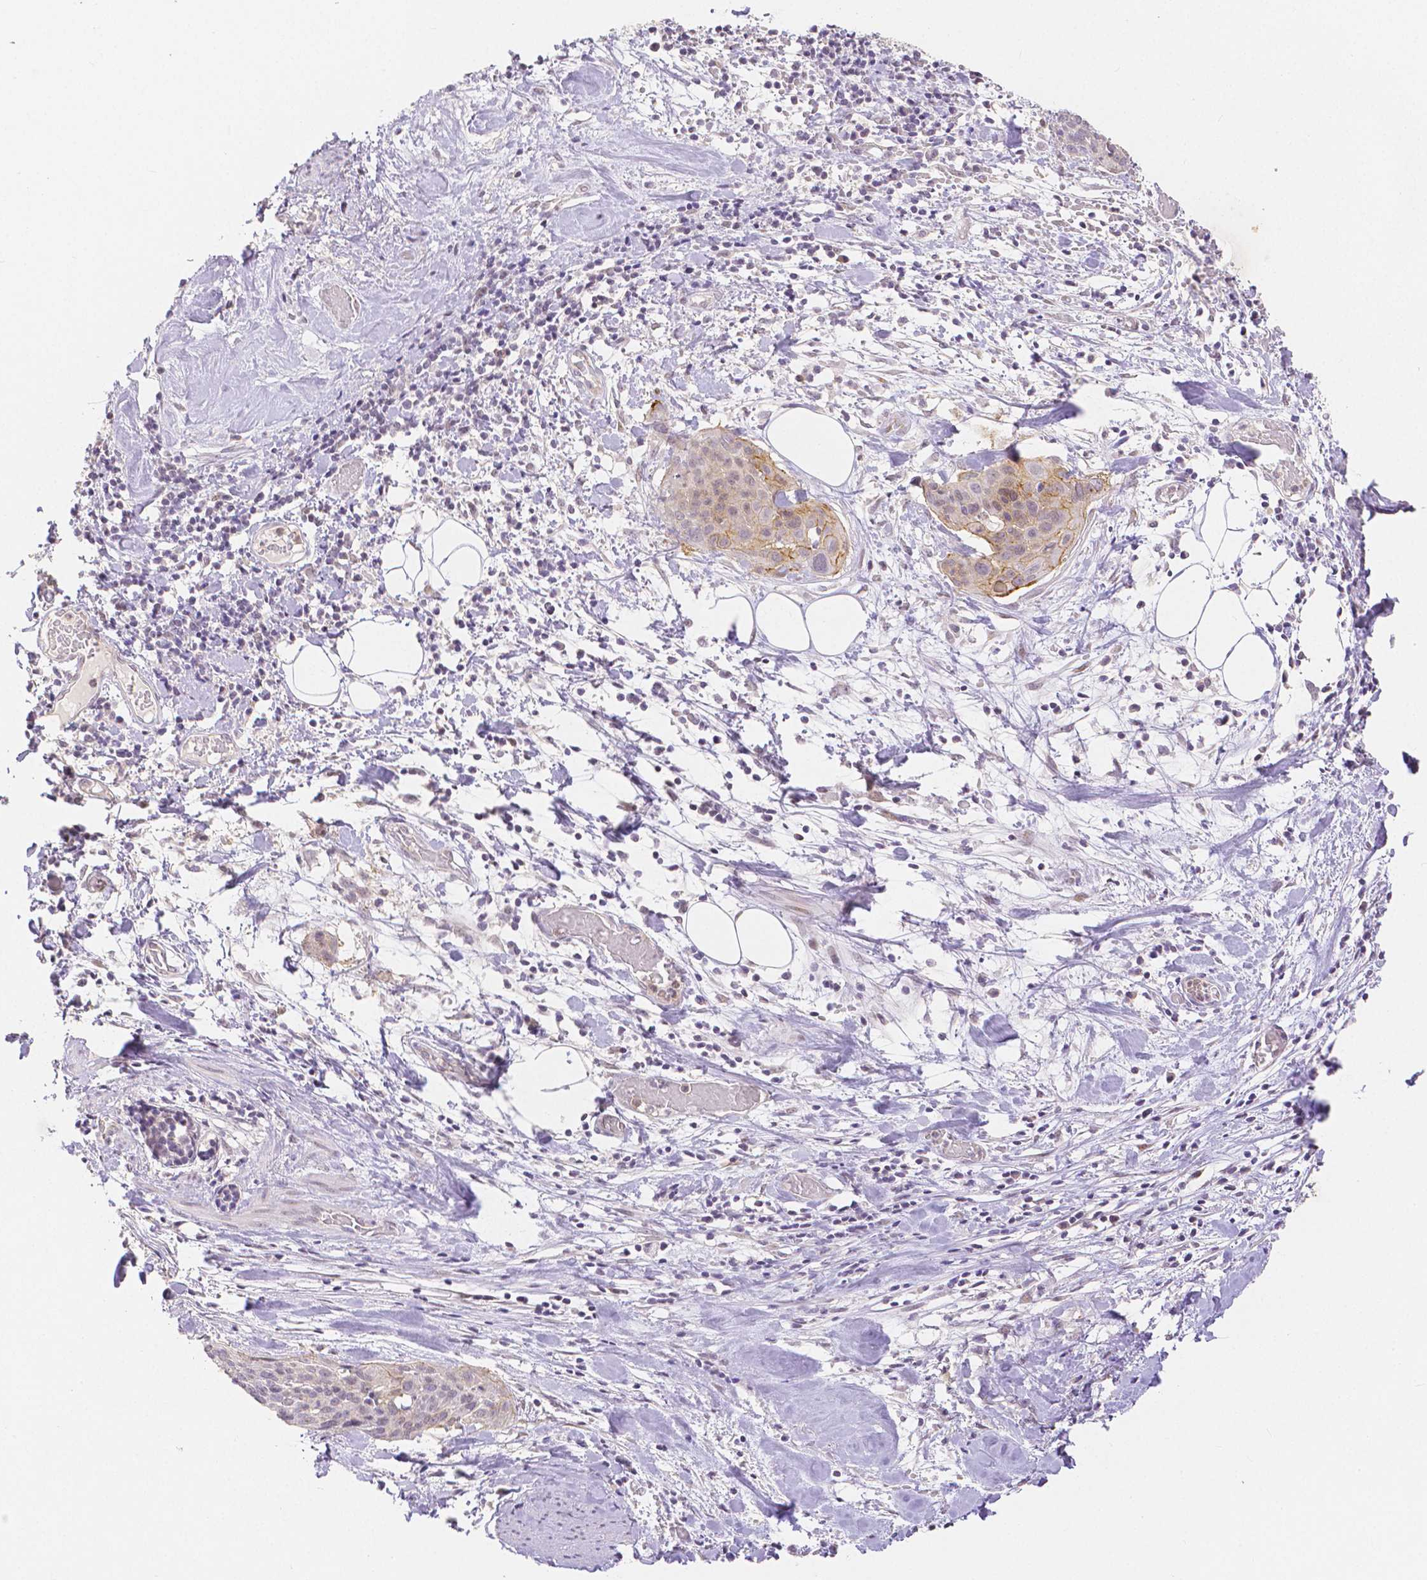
{"staining": {"intensity": "weak", "quantity": "<25%", "location": "cytoplasmic/membranous"}, "tissue": "cervical cancer", "cell_type": "Tumor cells", "image_type": "cancer", "snomed": [{"axis": "morphology", "description": "Squamous cell carcinoma, NOS"}, {"axis": "topography", "description": "Cervix"}], "caption": "An image of human cervical squamous cell carcinoma is negative for staining in tumor cells.", "gene": "OCLN", "patient": {"sex": "female", "age": 39}}